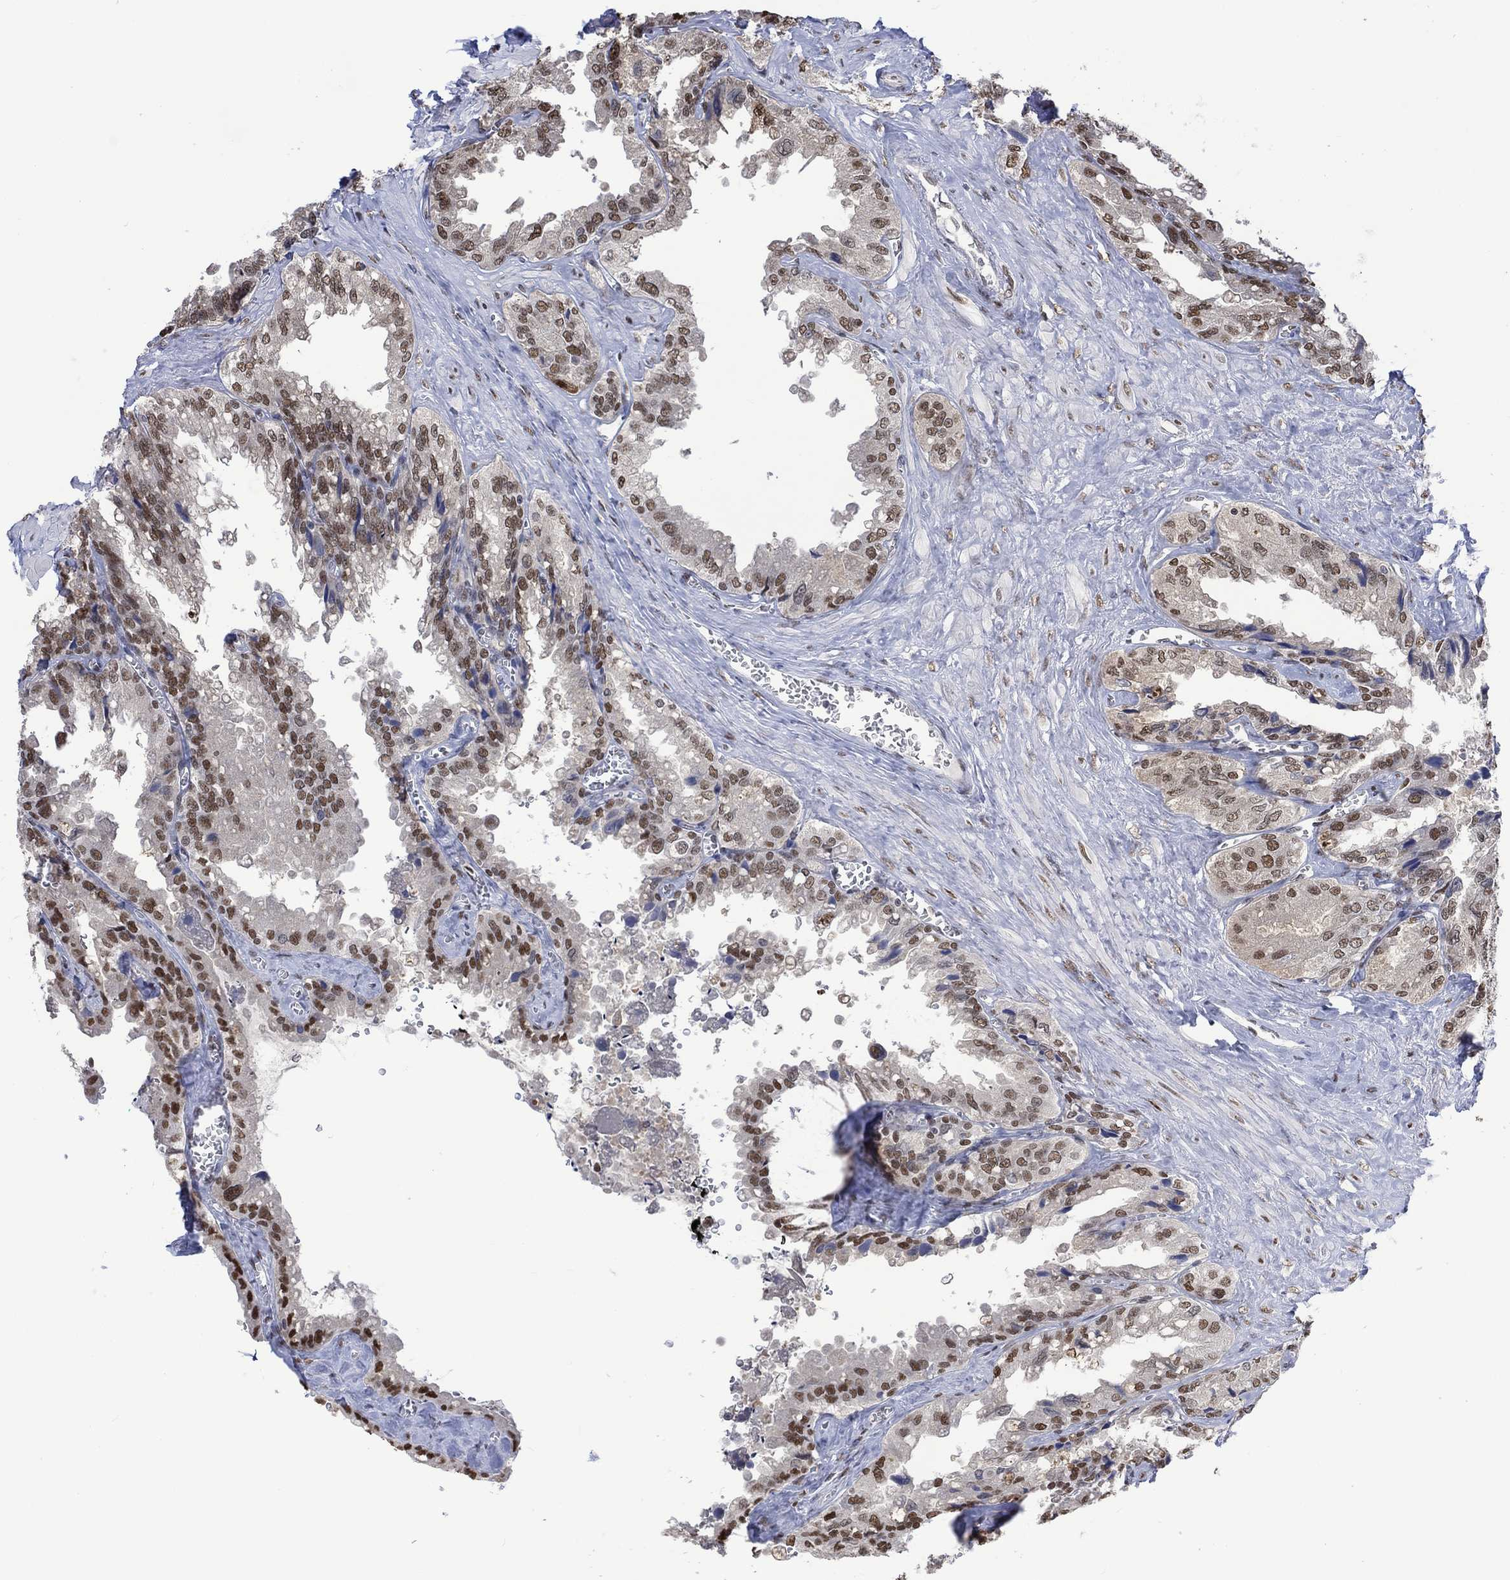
{"staining": {"intensity": "strong", "quantity": "25%-75%", "location": "nuclear"}, "tissue": "seminal vesicle", "cell_type": "Glandular cells", "image_type": "normal", "snomed": [{"axis": "morphology", "description": "Normal tissue, NOS"}, {"axis": "topography", "description": "Seminal veicle"}], "caption": "Immunohistochemistry of benign seminal vesicle reveals high levels of strong nuclear staining in approximately 25%-75% of glandular cells.", "gene": "RAD54L2", "patient": {"sex": "male", "age": 67}}